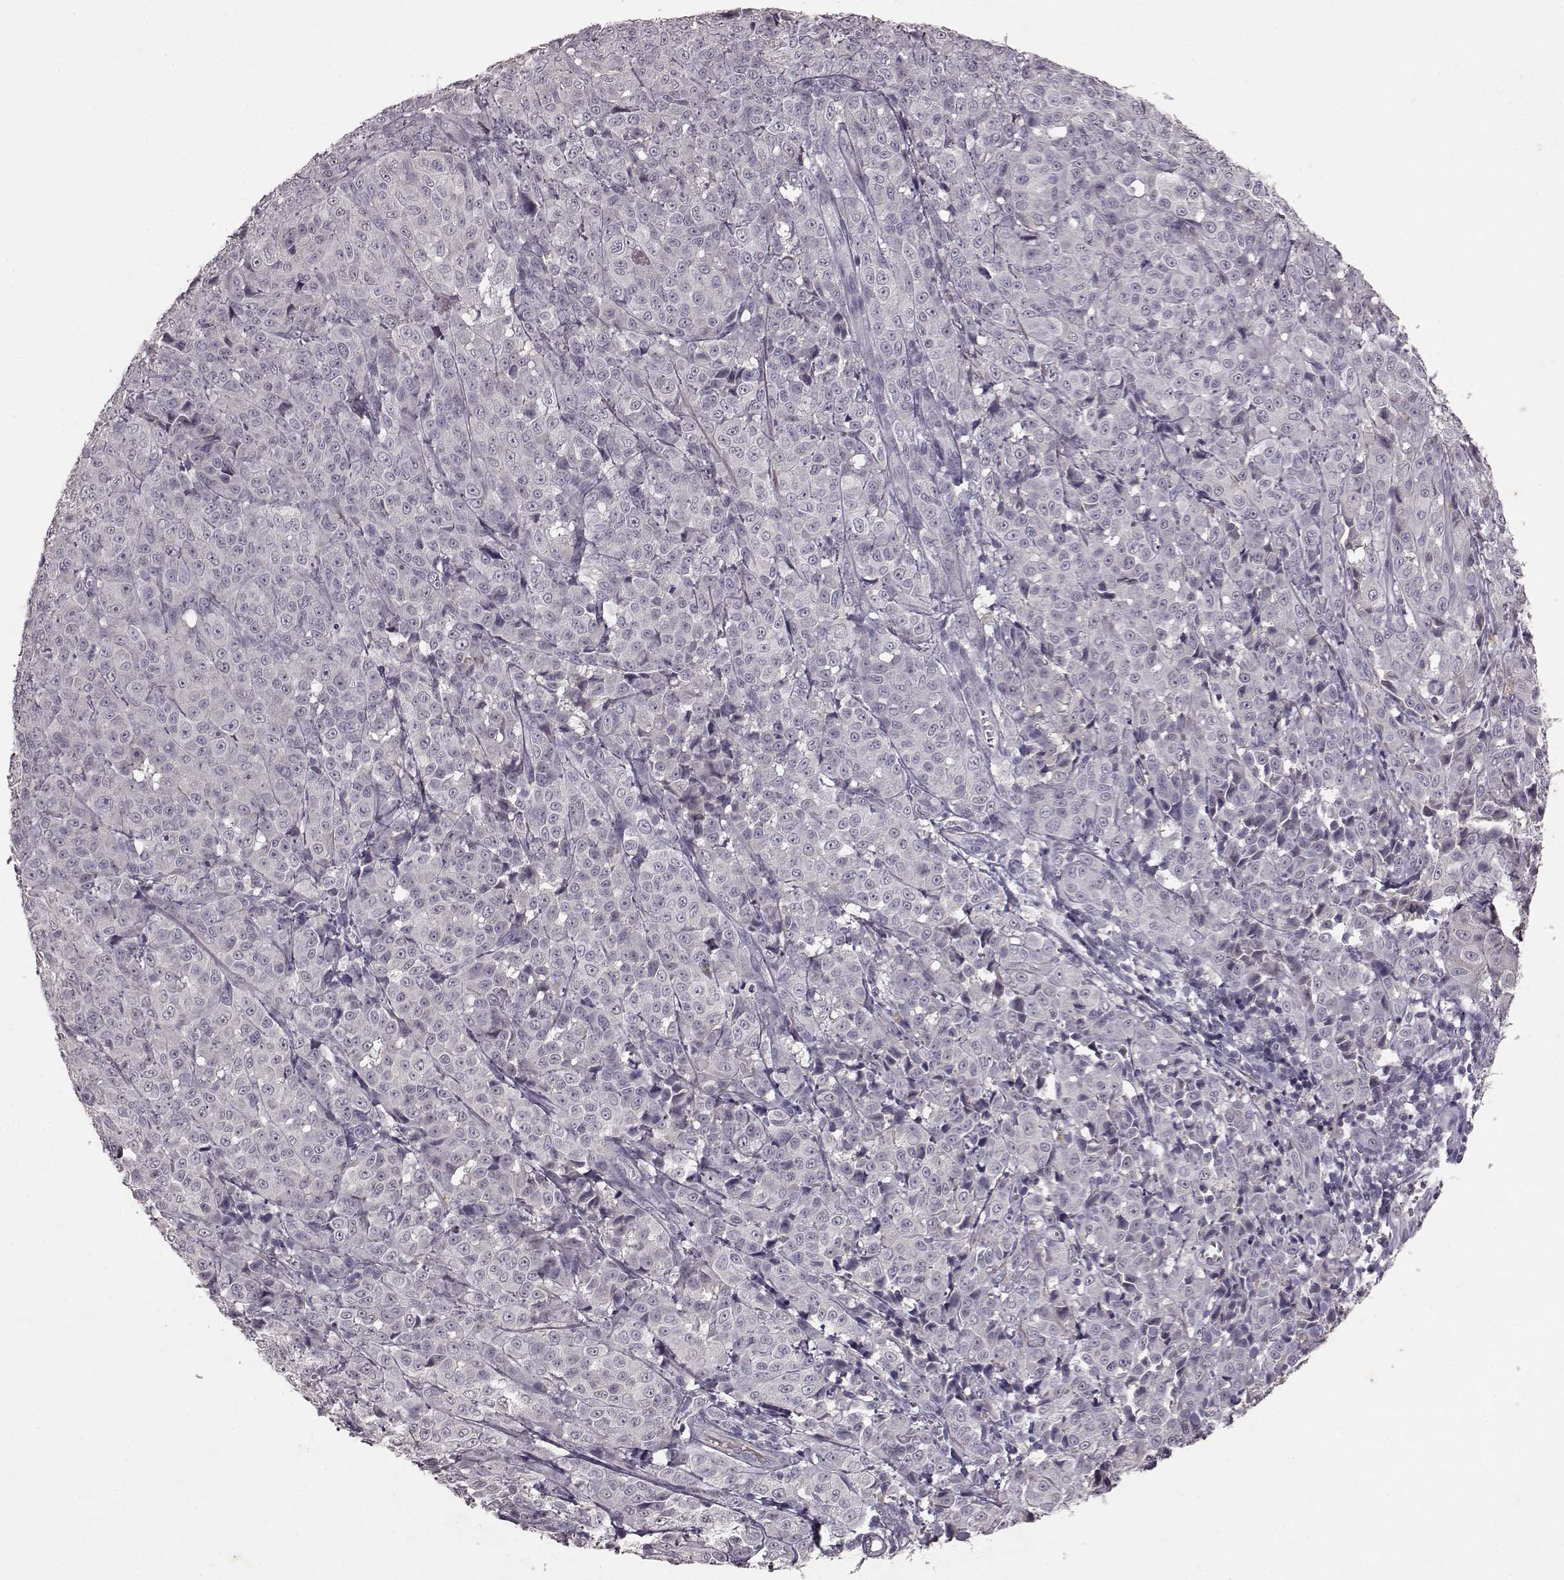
{"staining": {"intensity": "negative", "quantity": "none", "location": "none"}, "tissue": "melanoma", "cell_type": "Tumor cells", "image_type": "cancer", "snomed": [{"axis": "morphology", "description": "Malignant melanoma, NOS"}, {"axis": "topography", "description": "Skin"}], "caption": "This is a photomicrograph of immunohistochemistry staining of malignant melanoma, which shows no expression in tumor cells. (DAB (3,3'-diaminobenzidine) IHC, high magnification).", "gene": "FRRS1L", "patient": {"sex": "male", "age": 89}}